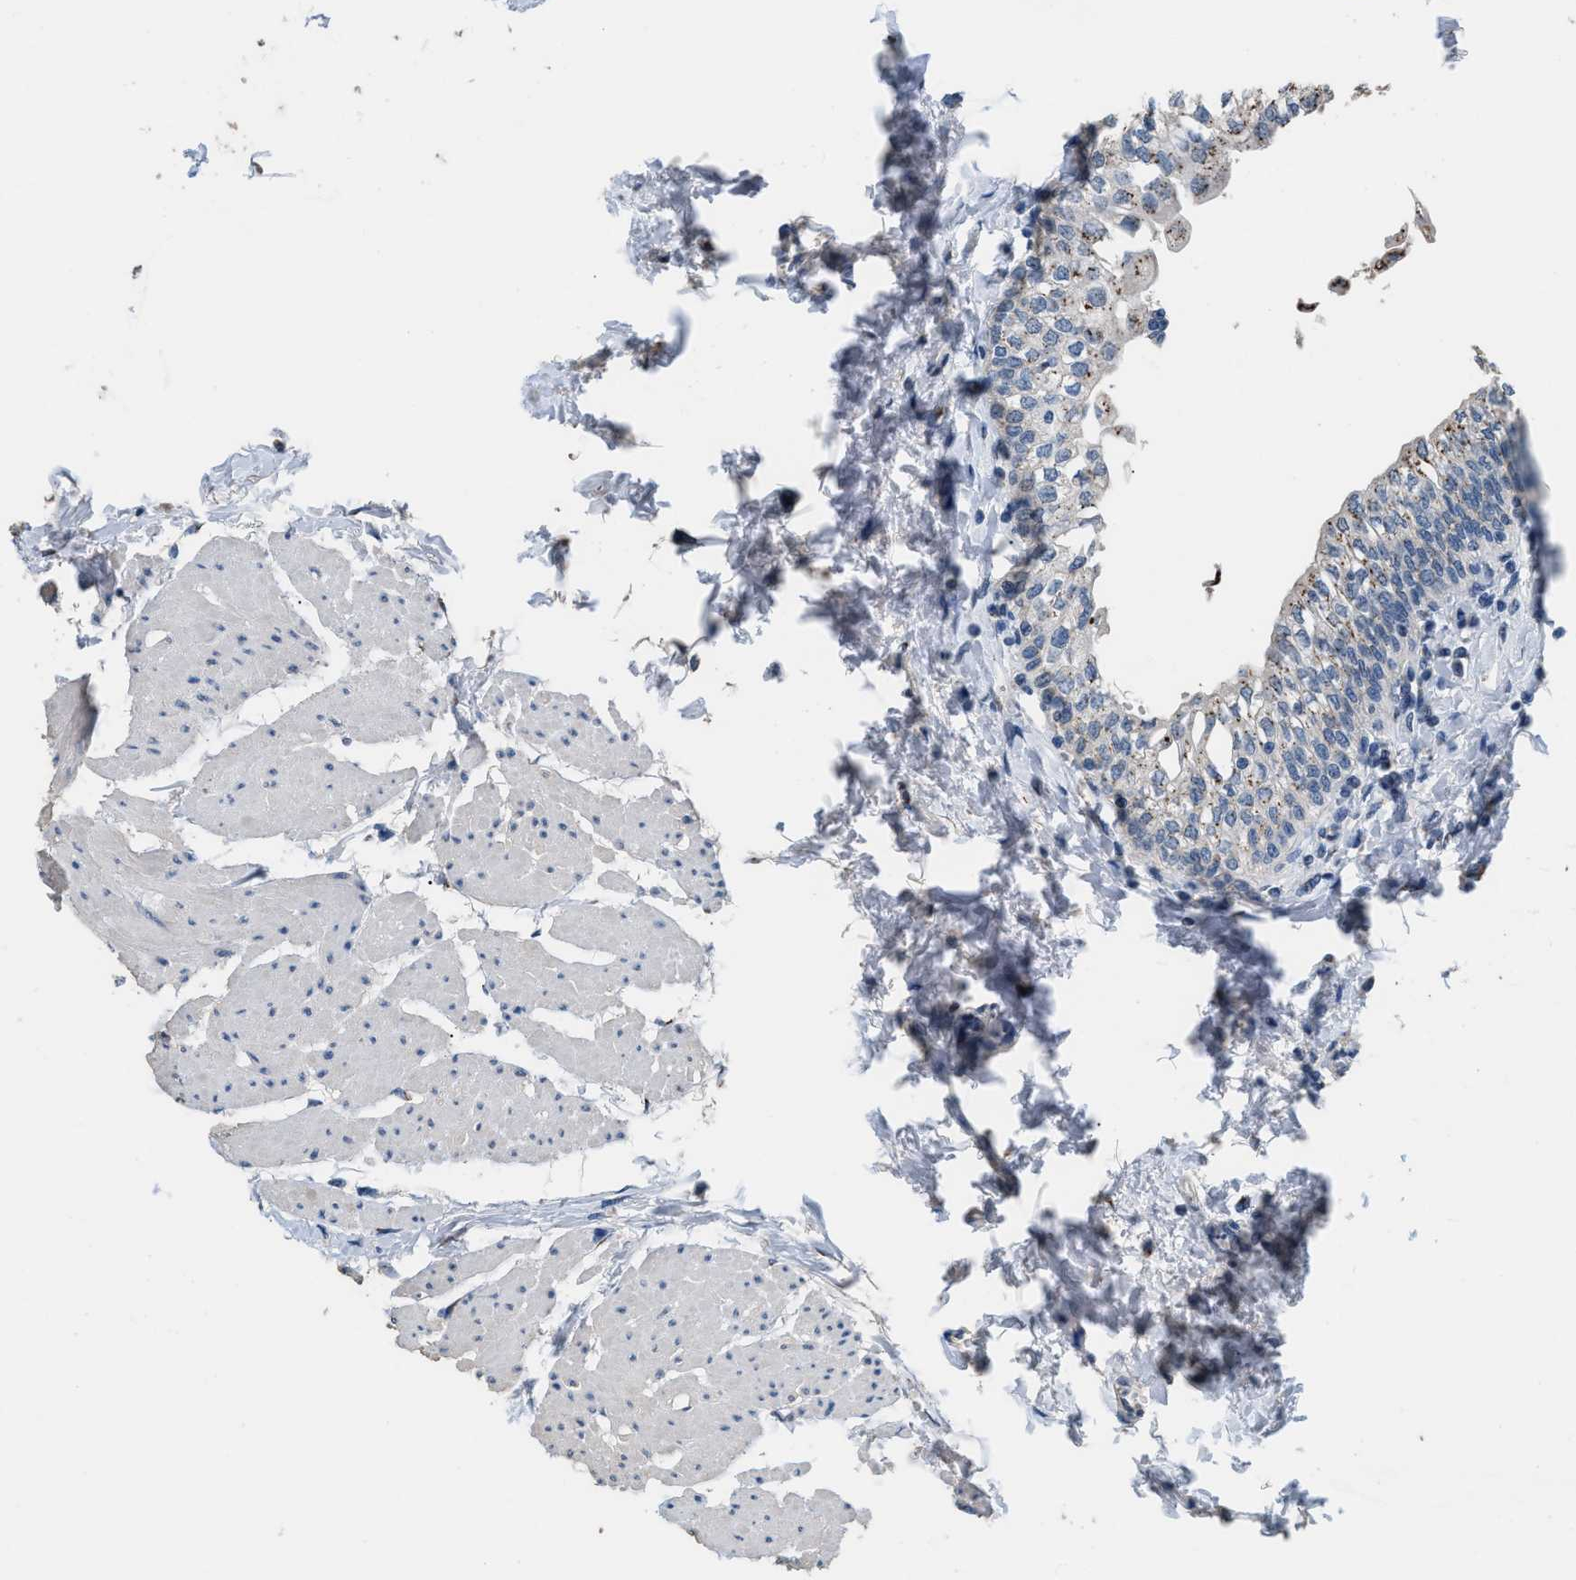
{"staining": {"intensity": "moderate", "quantity": "25%-75%", "location": "cytoplasmic/membranous"}, "tissue": "urinary bladder", "cell_type": "Urothelial cells", "image_type": "normal", "snomed": [{"axis": "morphology", "description": "Normal tissue, NOS"}, {"axis": "topography", "description": "Urinary bladder"}], "caption": "Protein expression analysis of unremarkable human urinary bladder reveals moderate cytoplasmic/membranous expression in approximately 25%-75% of urothelial cells.", "gene": "GOLM1", "patient": {"sex": "male", "age": 55}}